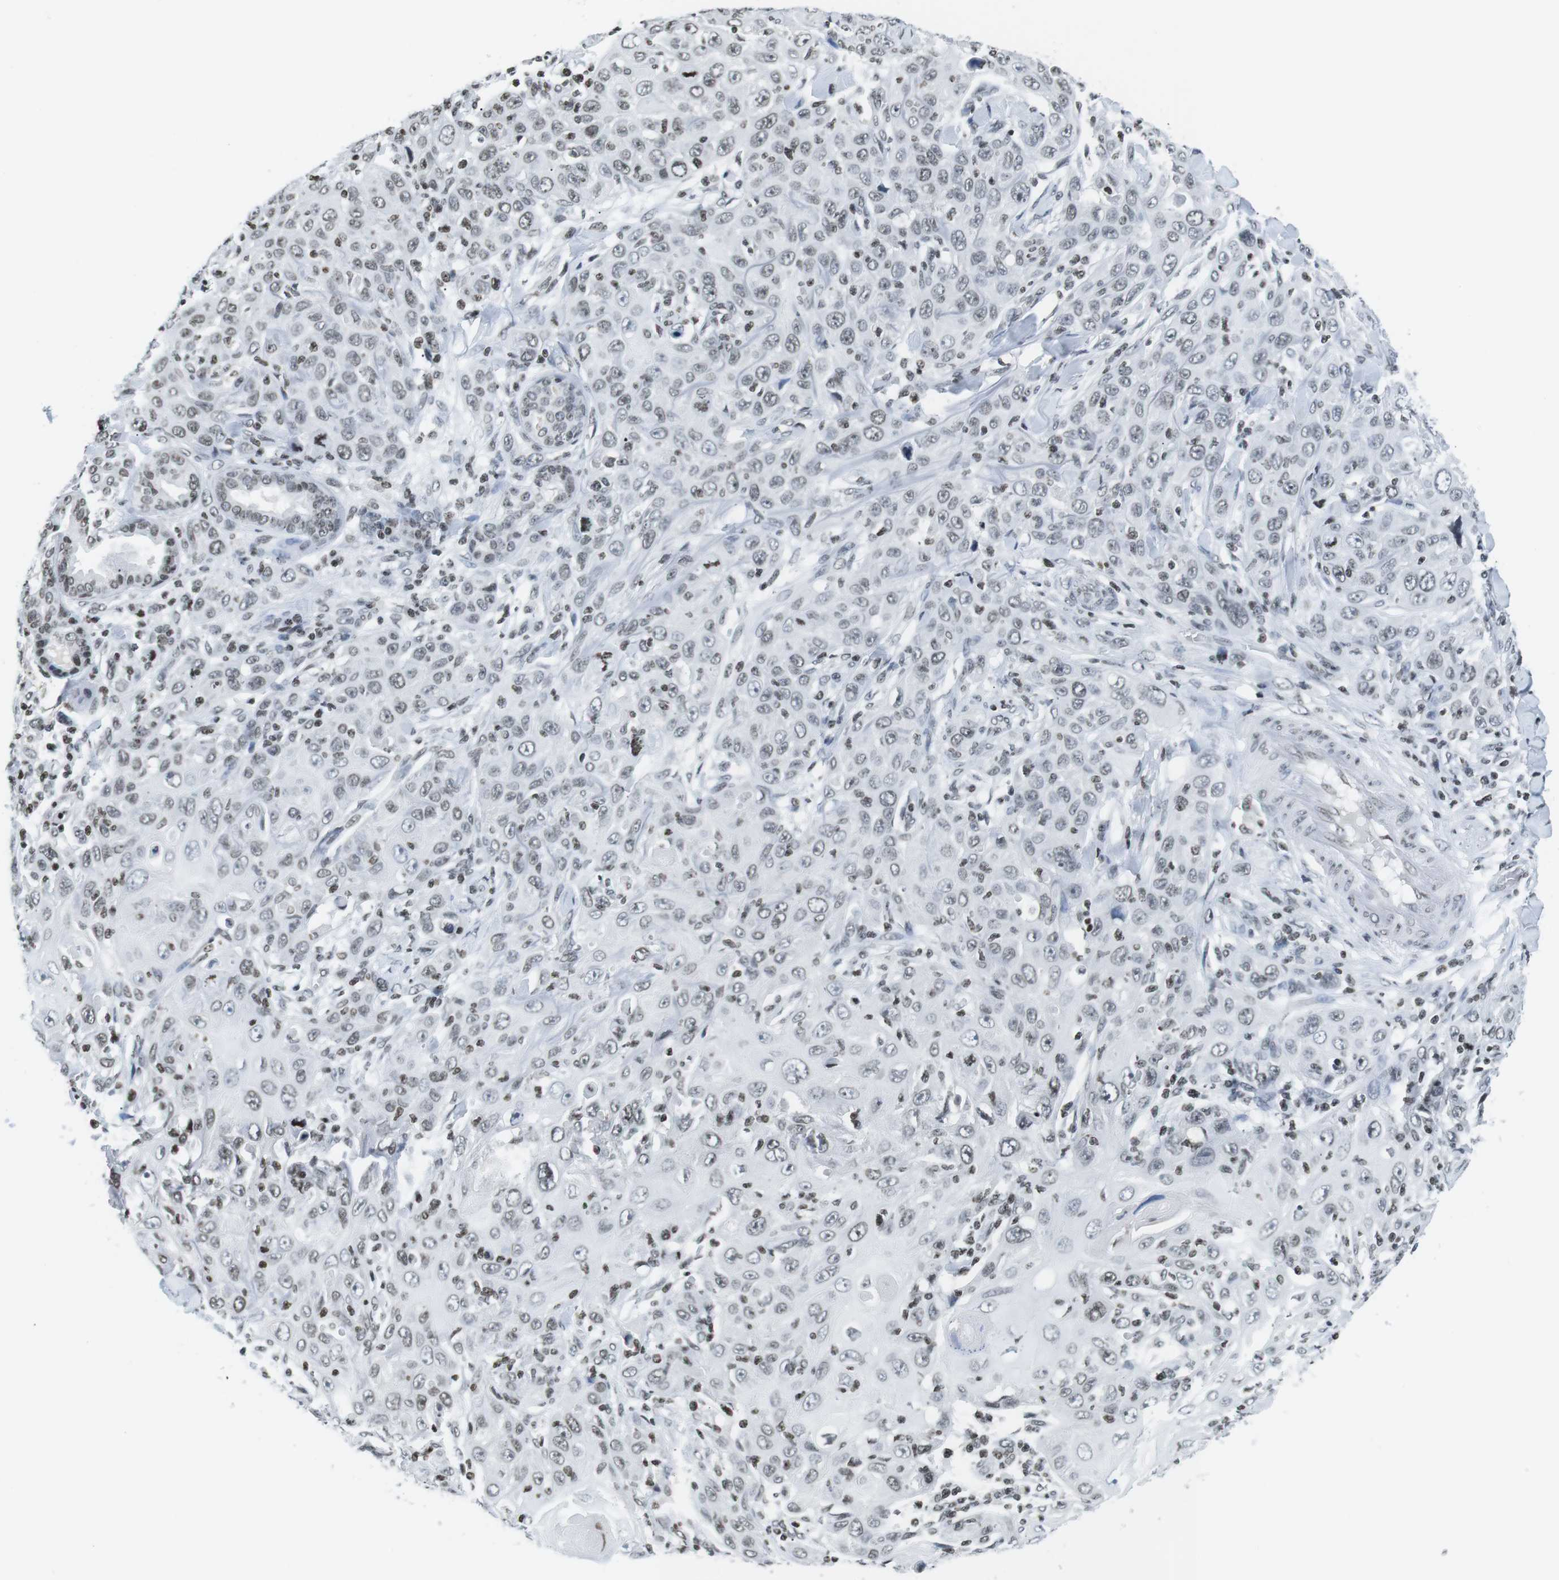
{"staining": {"intensity": "weak", "quantity": "<25%", "location": "nuclear"}, "tissue": "skin cancer", "cell_type": "Tumor cells", "image_type": "cancer", "snomed": [{"axis": "morphology", "description": "Squamous cell carcinoma, NOS"}, {"axis": "topography", "description": "Skin"}], "caption": "A micrograph of skin squamous cell carcinoma stained for a protein exhibits no brown staining in tumor cells. The staining was performed using DAB to visualize the protein expression in brown, while the nuclei were stained in blue with hematoxylin (Magnification: 20x).", "gene": "E2F2", "patient": {"sex": "female", "age": 88}}